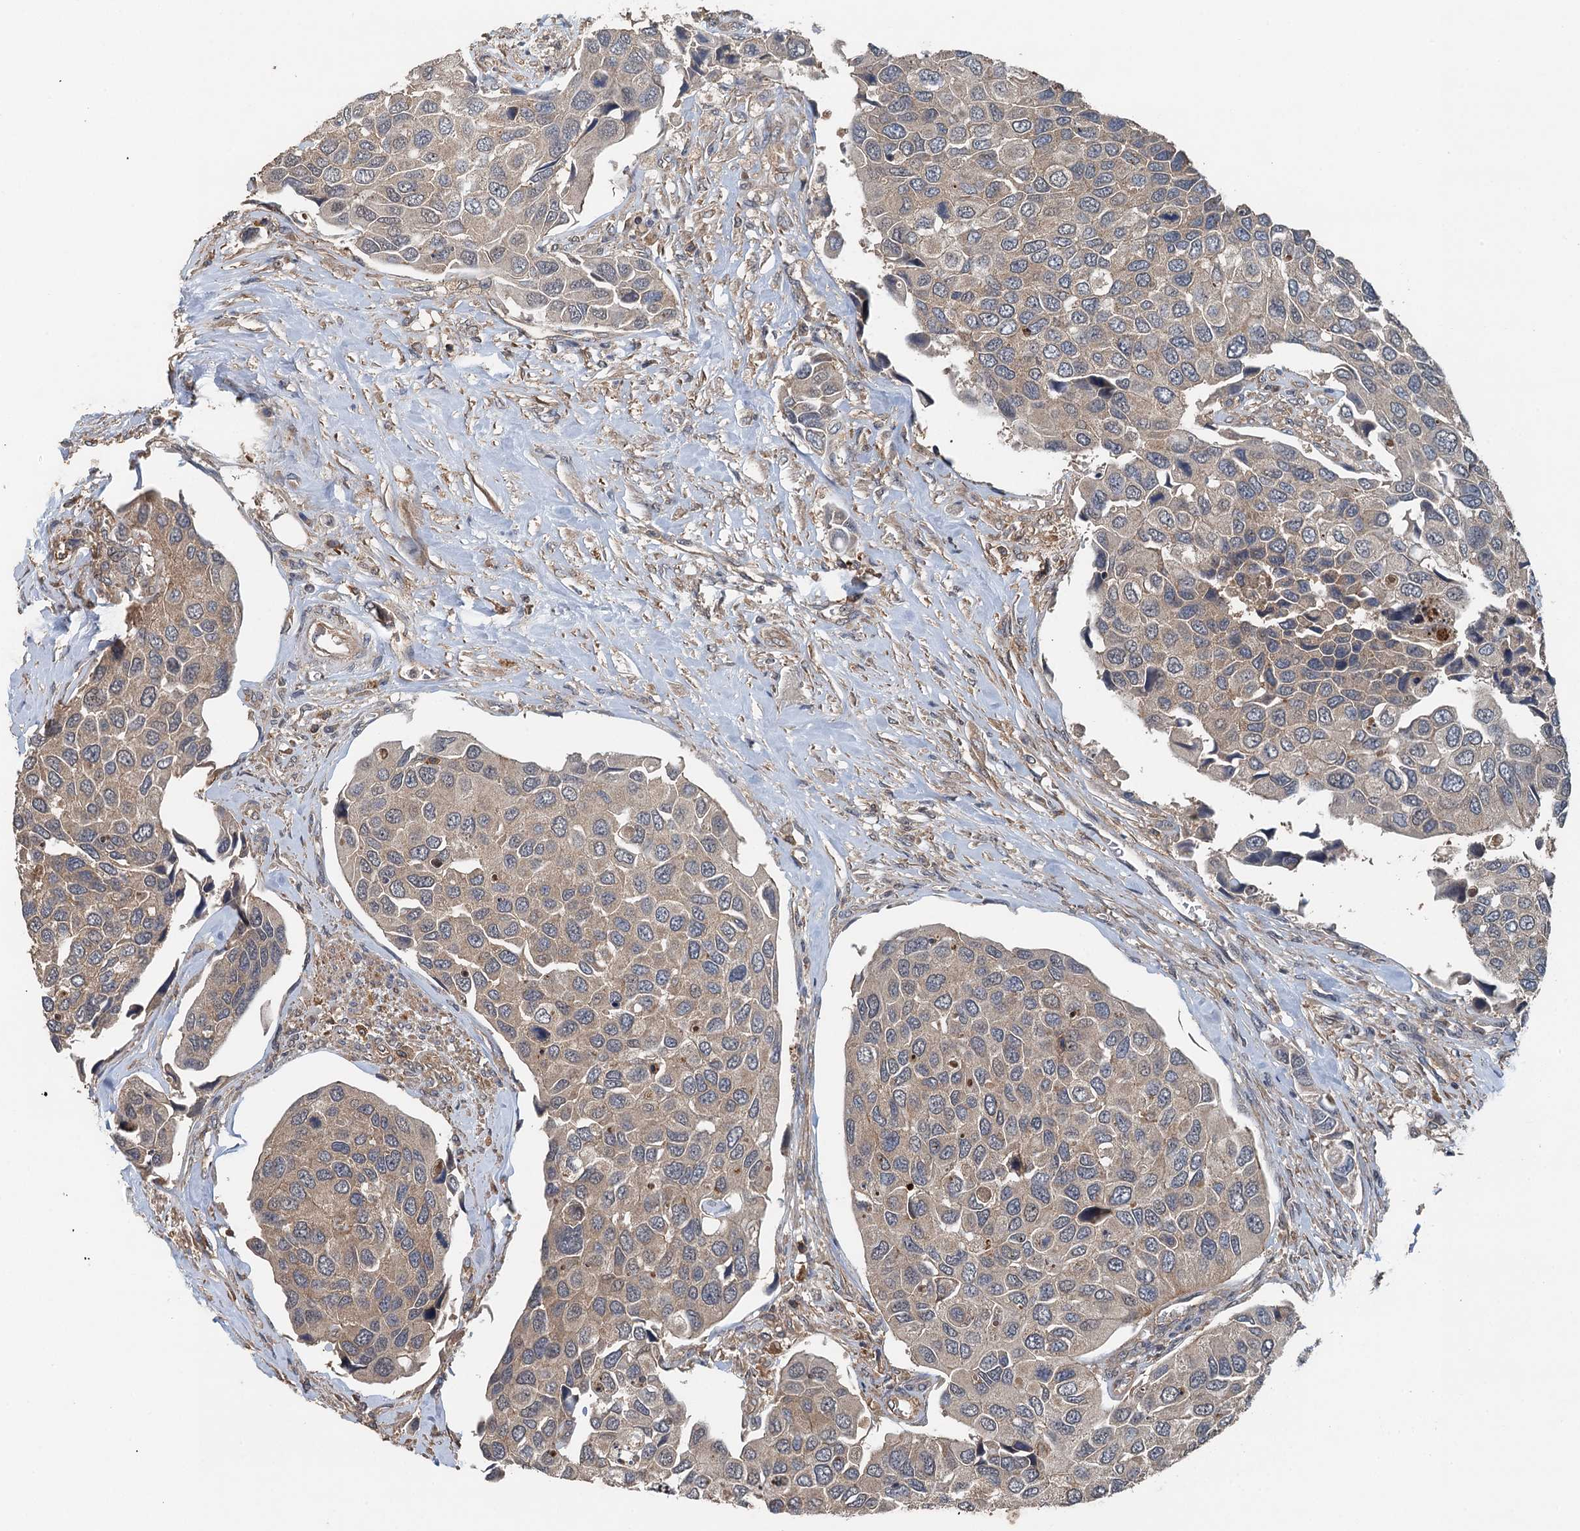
{"staining": {"intensity": "weak", "quantity": "25%-75%", "location": "cytoplasmic/membranous"}, "tissue": "urothelial cancer", "cell_type": "Tumor cells", "image_type": "cancer", "snomed": [{"axis": "morphology", "description": "Urothelial carcinoma, High grade"}, {"axis": "topography", "description": "Urinary bladder"}], "caption": "Immunohistochemistry (IHC) micrograph of human urothelial cancer stained for a protein (brown), which displays low levels of weak cytoplasmic/membranous staining in about 25%-75% of tumor cells.", "gene": "BORCS5", "patient": {"sex": "male", "age": 74}}